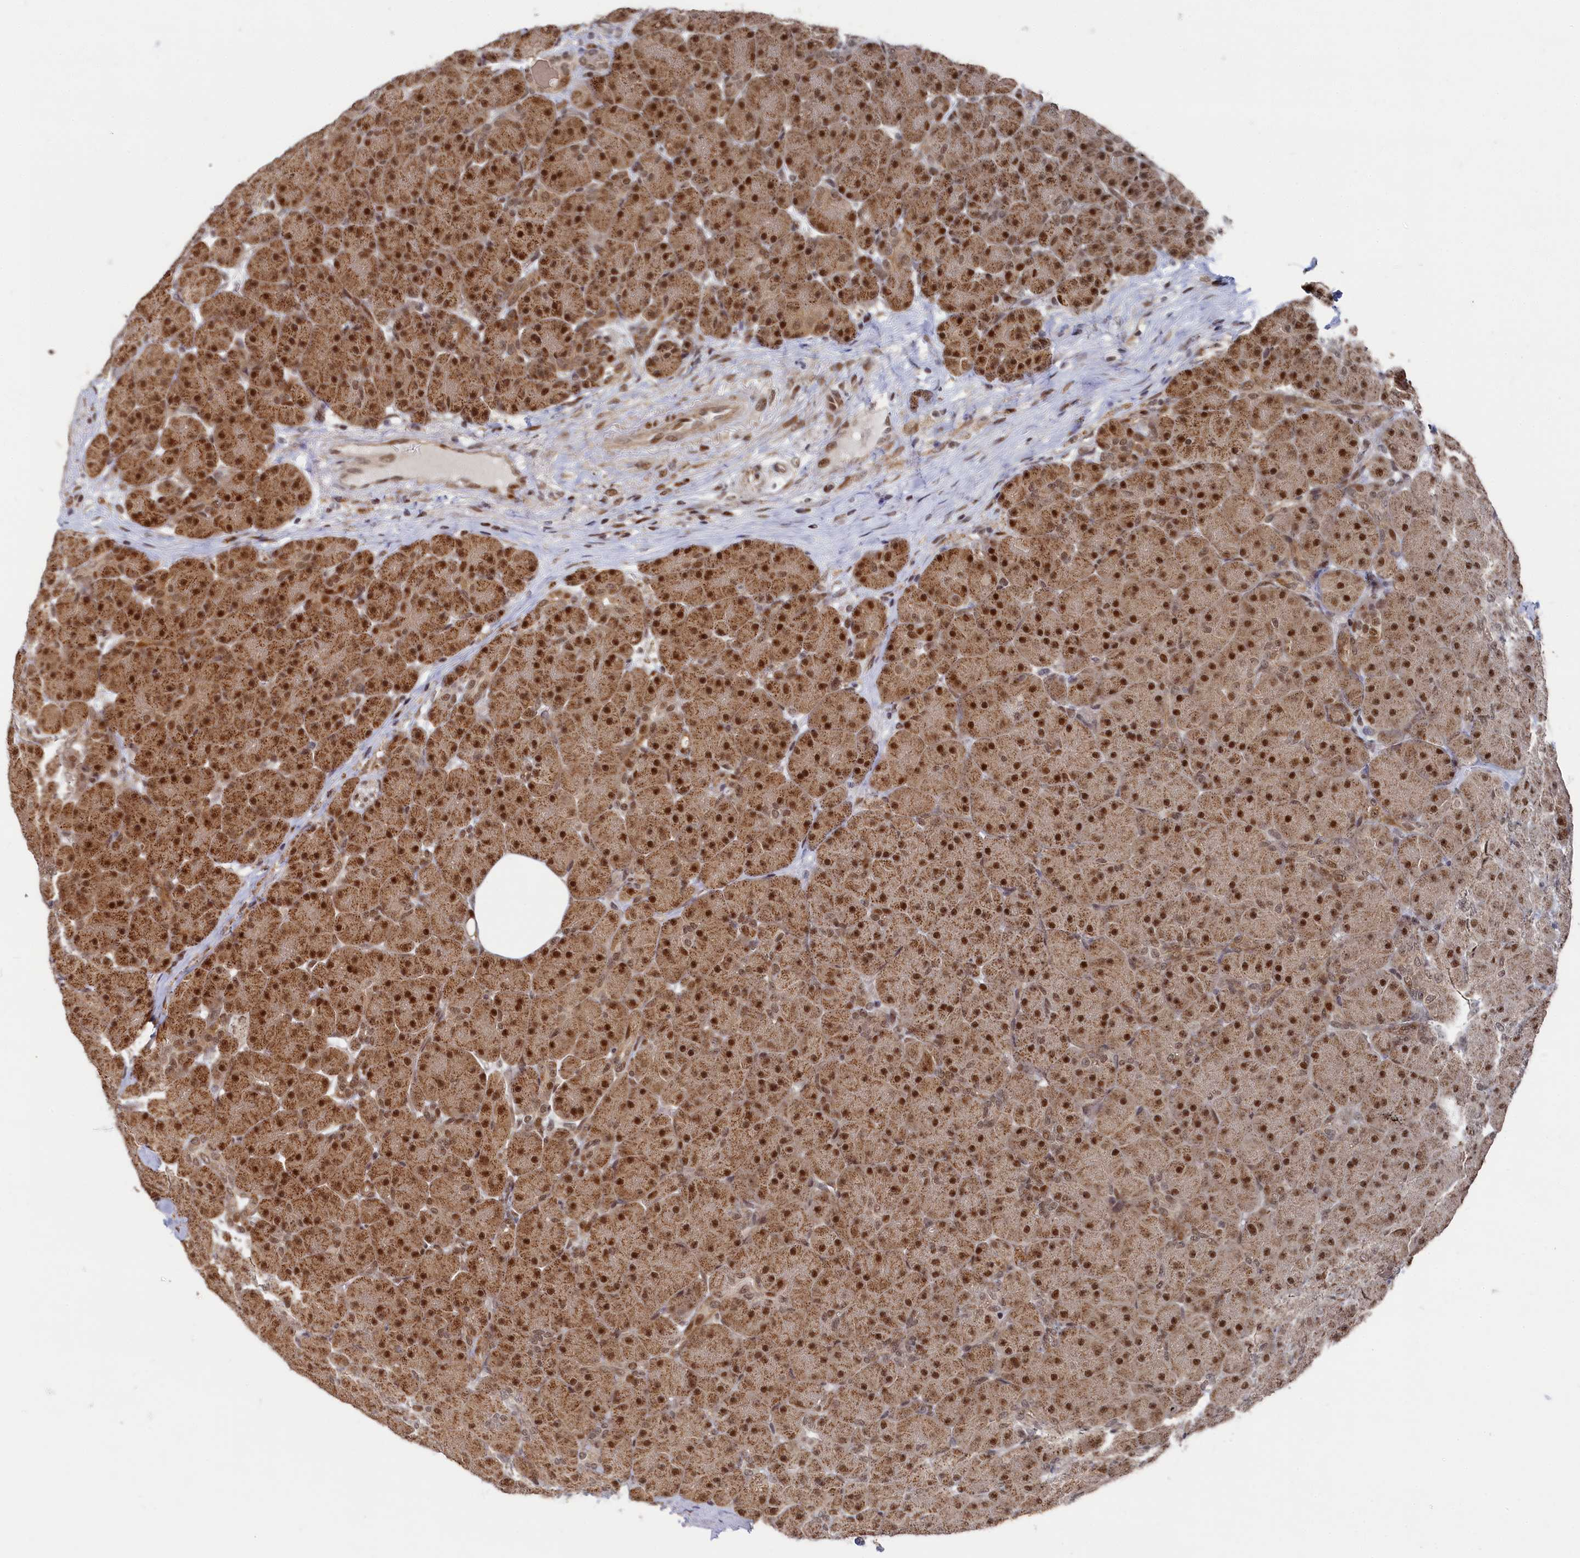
{"staining": {"intensity": "strong", "quantity": ">75%", "location": "cytoplasmic/membranous,nuclear"}, "tissue": "pancreas", "cell_type": "Exocrine glandular cells", "image_type": "normal", "snomed": [{"axis": "morphology", "description": "Normal tissue, NOS"}, {"axis": "topography", "description": "Pancreas"}], "caption": "Pancreas stained with immunohistochemistry reveals strong cytoplasmic/membranous,nuclear positivity in approximately >75% of exocrine glandular cells.", "gene": "BUB3", "patient": {"sex": "male", "age": 66}}